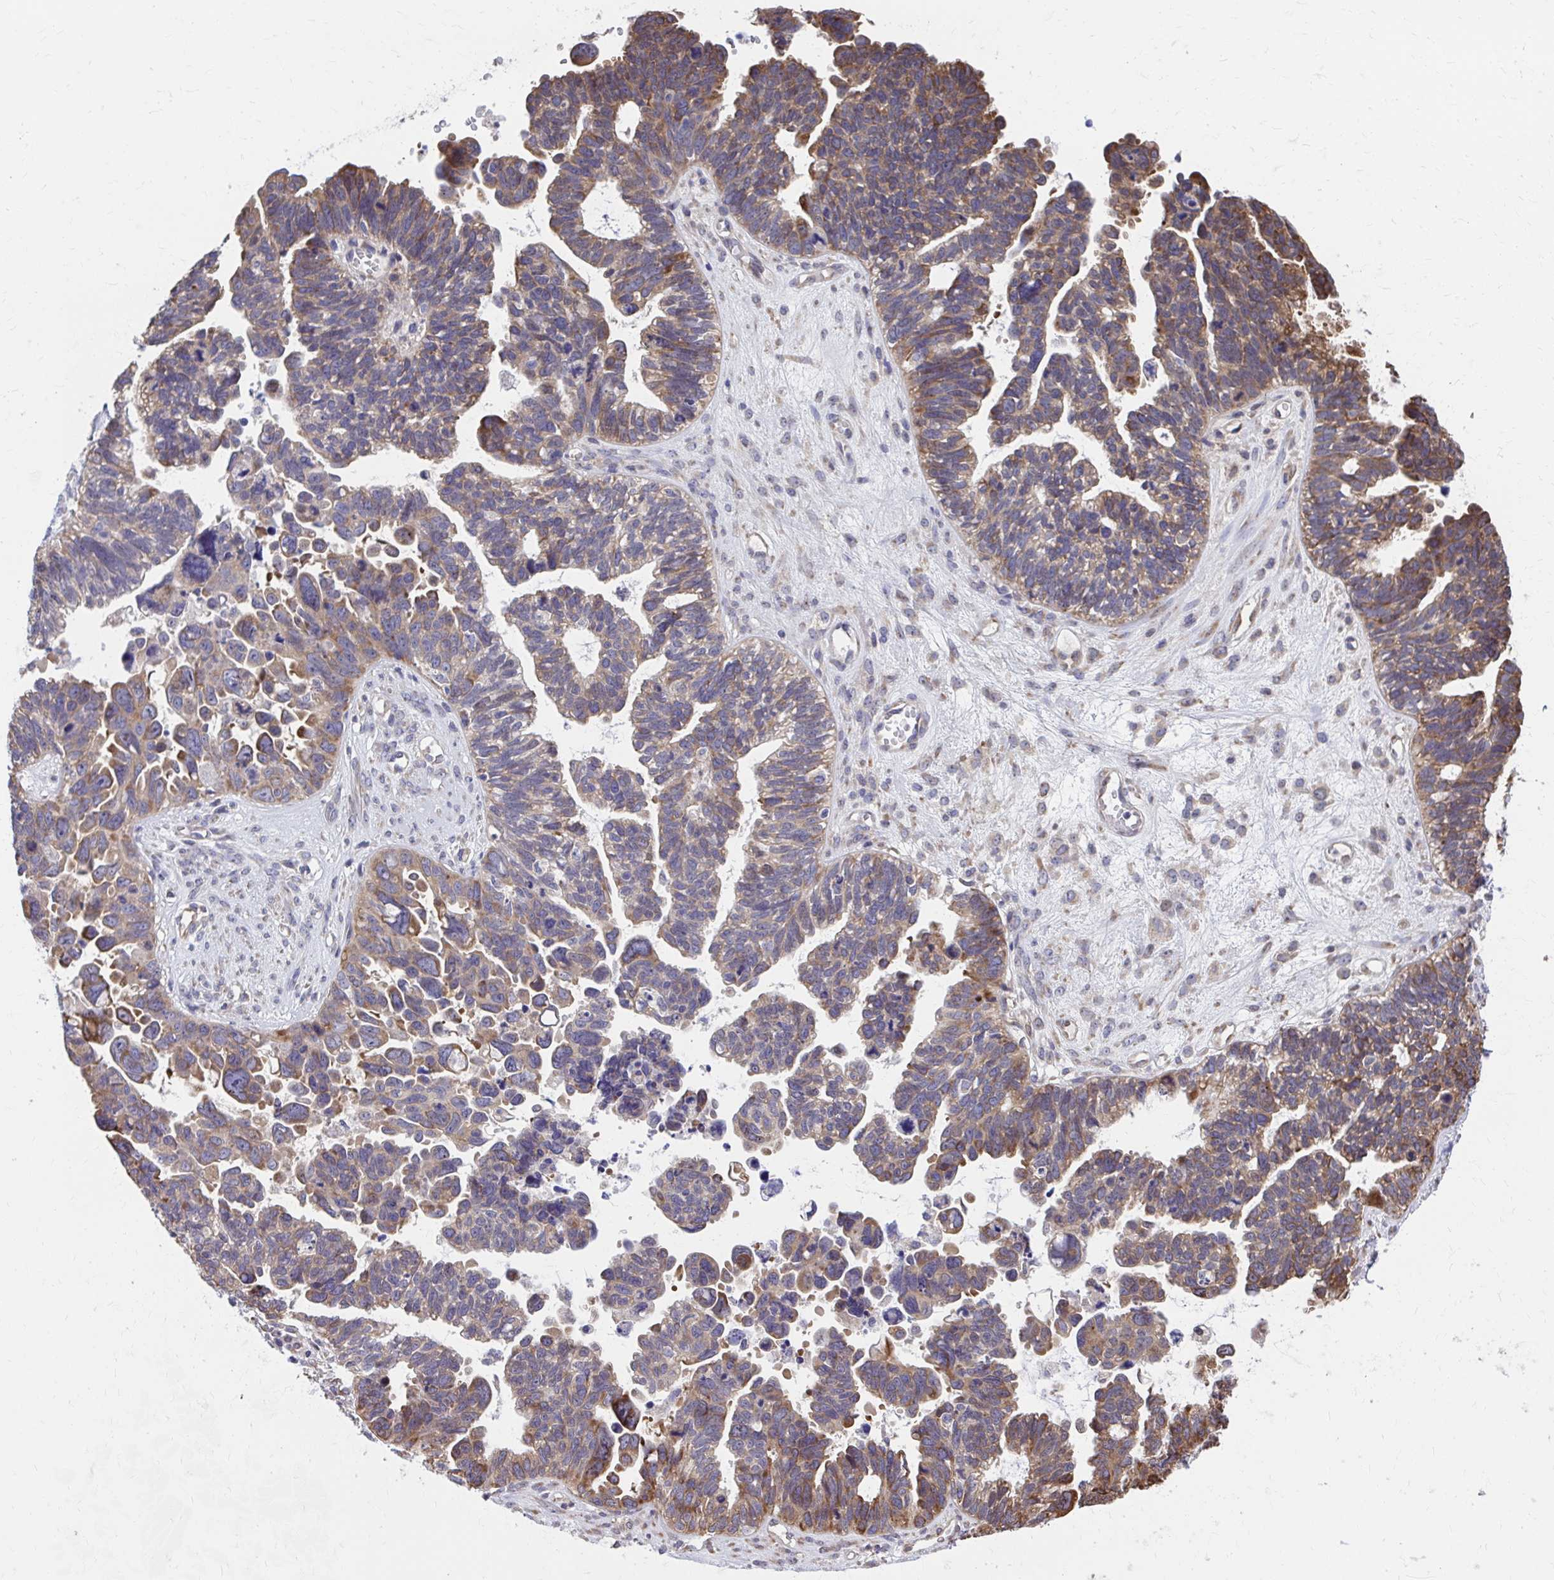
{"staining": {"intensity": "moderate", "quantity": "25%-75%", "location": "cytoplasmic/membranous"}, "tissue": "ovarian cancer", "cell_type": "Tumor cells", "image_type": "cancer", "snomed": [{"axis": "morphology", "description": "Cystadenocarcinoma, serous, NOS"}, {"axis": "topography", "description": "Ovary"}], "caption": "This histopathology image displays immunohistochemistry staining of human serous cystadenocarcinoma (ovarian), with medium moderate cytoplasmic/membranous positivity in about 25%-75% of tumor cells.", "gene": "ZNF778", "patient": {"sex": "female", "age": 60}}